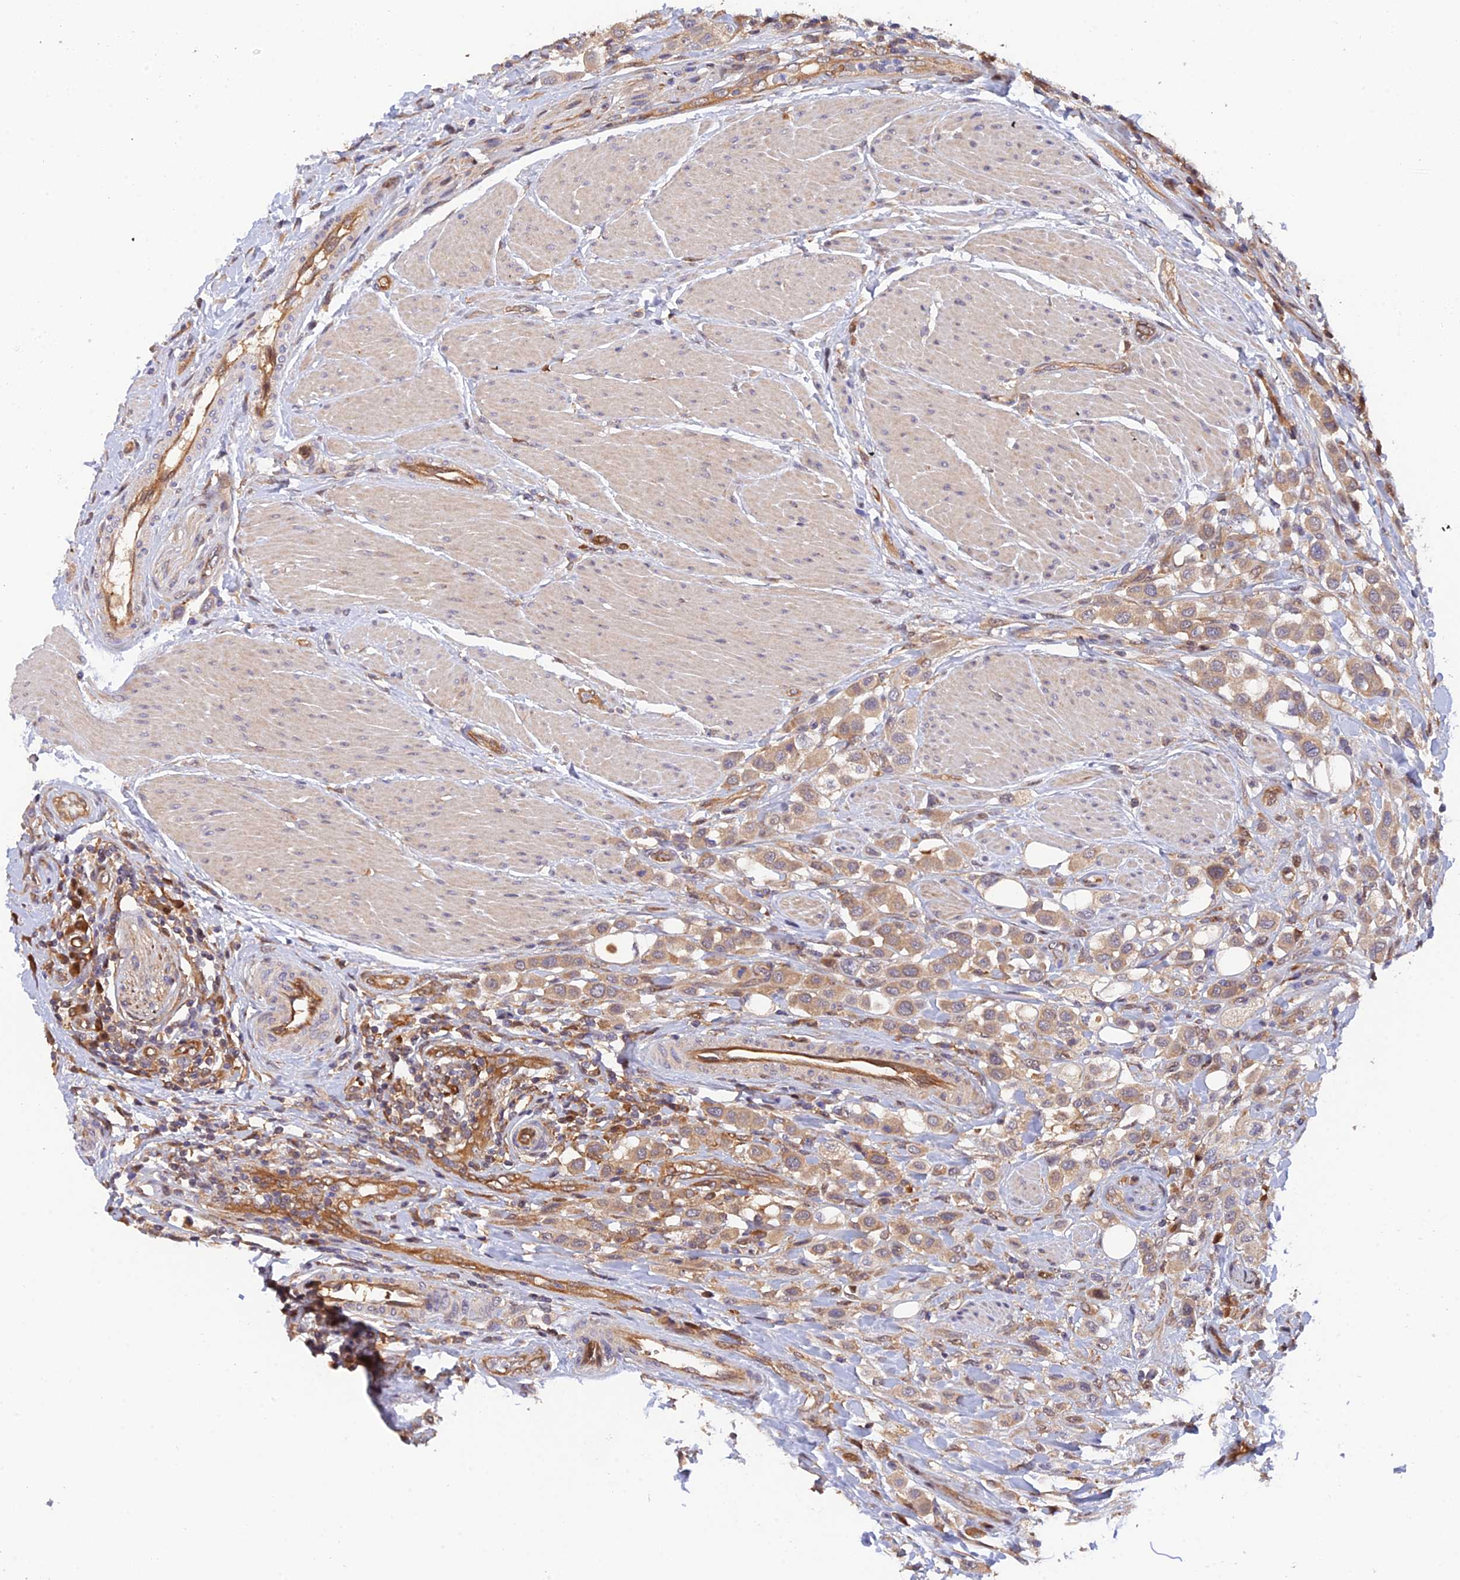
{"staining": {"intensity": "moderate", "quantity": ">75%", "location": "cytoplasmic/membranous"}, "tissue": "urothelial cancer", "cell_type": "Tumor cells", "image_type": "cancer", "snomed": [{"axis": "morphology", "description": "Urothelial carcinoma, High grade"}, {"axis": "topography", "description": "Urinary bladder"}], "caption": "Approximately >75% of tumor cells in human urothelial carcinoma (high-grade) show moderate cytoplasmic/membranous protein positivity as visualized by brown immunohistochemical staining.", "gene": "ARL2BP", "patient": {"sex": "male", "age": 50}}